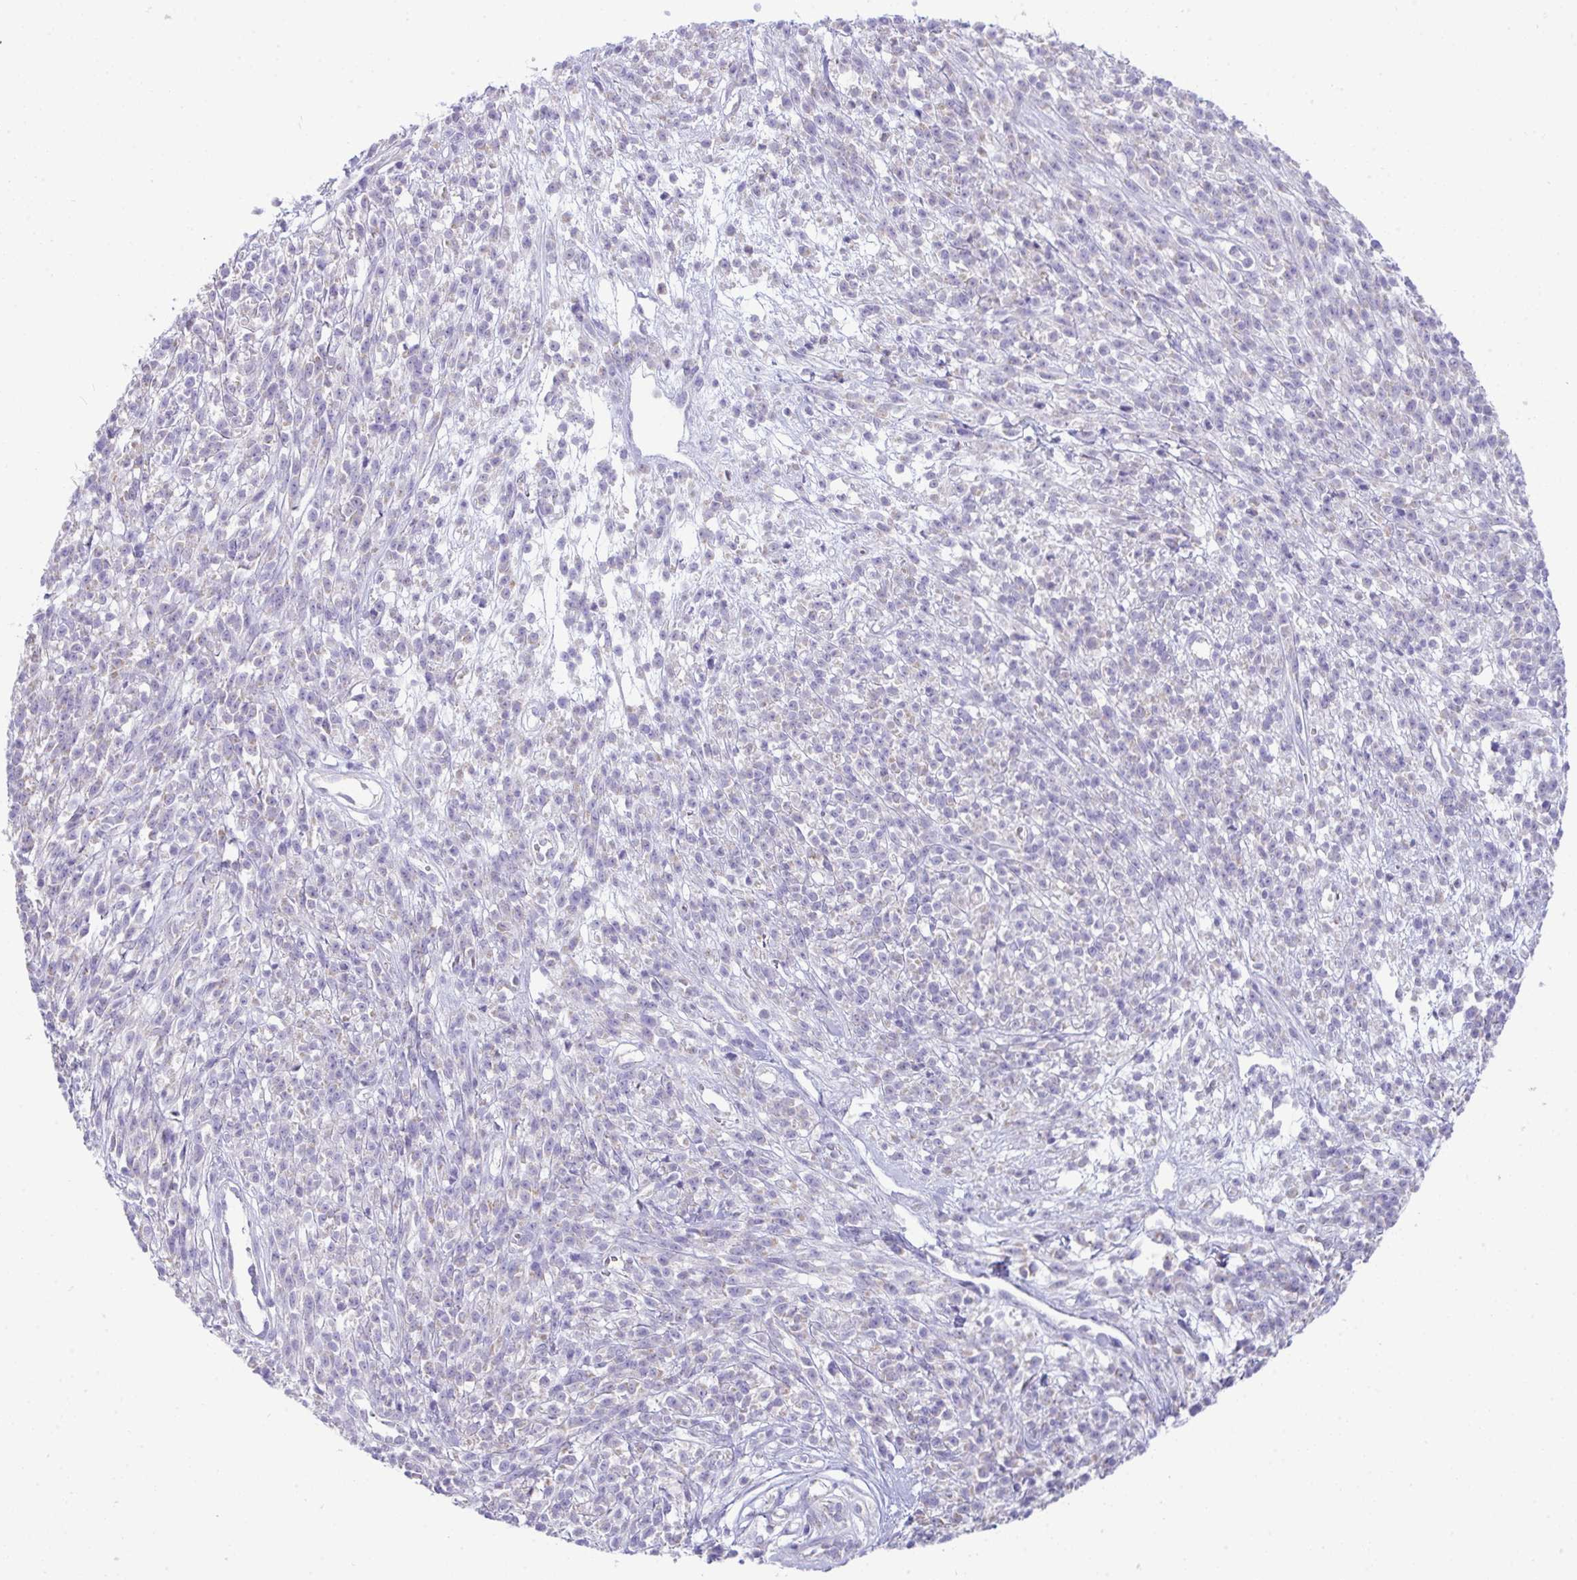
{"staining": {"intensity": "negative", "quantity": "none", "location": "none"}, "tissue": "melanoma", "cell_type": "Tumor cells", "image_type": "cancer", "snomed": [{"axis": "morphology", "description": "Malignant melanoma, NOS"}, {"axis": "topography", "description": "Skin"}, {"axis": "topography", "description": "Skin of trunk"}], "caption": "An immunohistochemistry image of malignant melanoma is shown. There is no staining in tumor cells of malignant melanoma. (DAB (3,3'-diaminobenzidine) IHC visualized using brightfield microscopy, high magnification).", "gene": "PLA2G12B", "patient": {"sex": "male", "age": 74}}